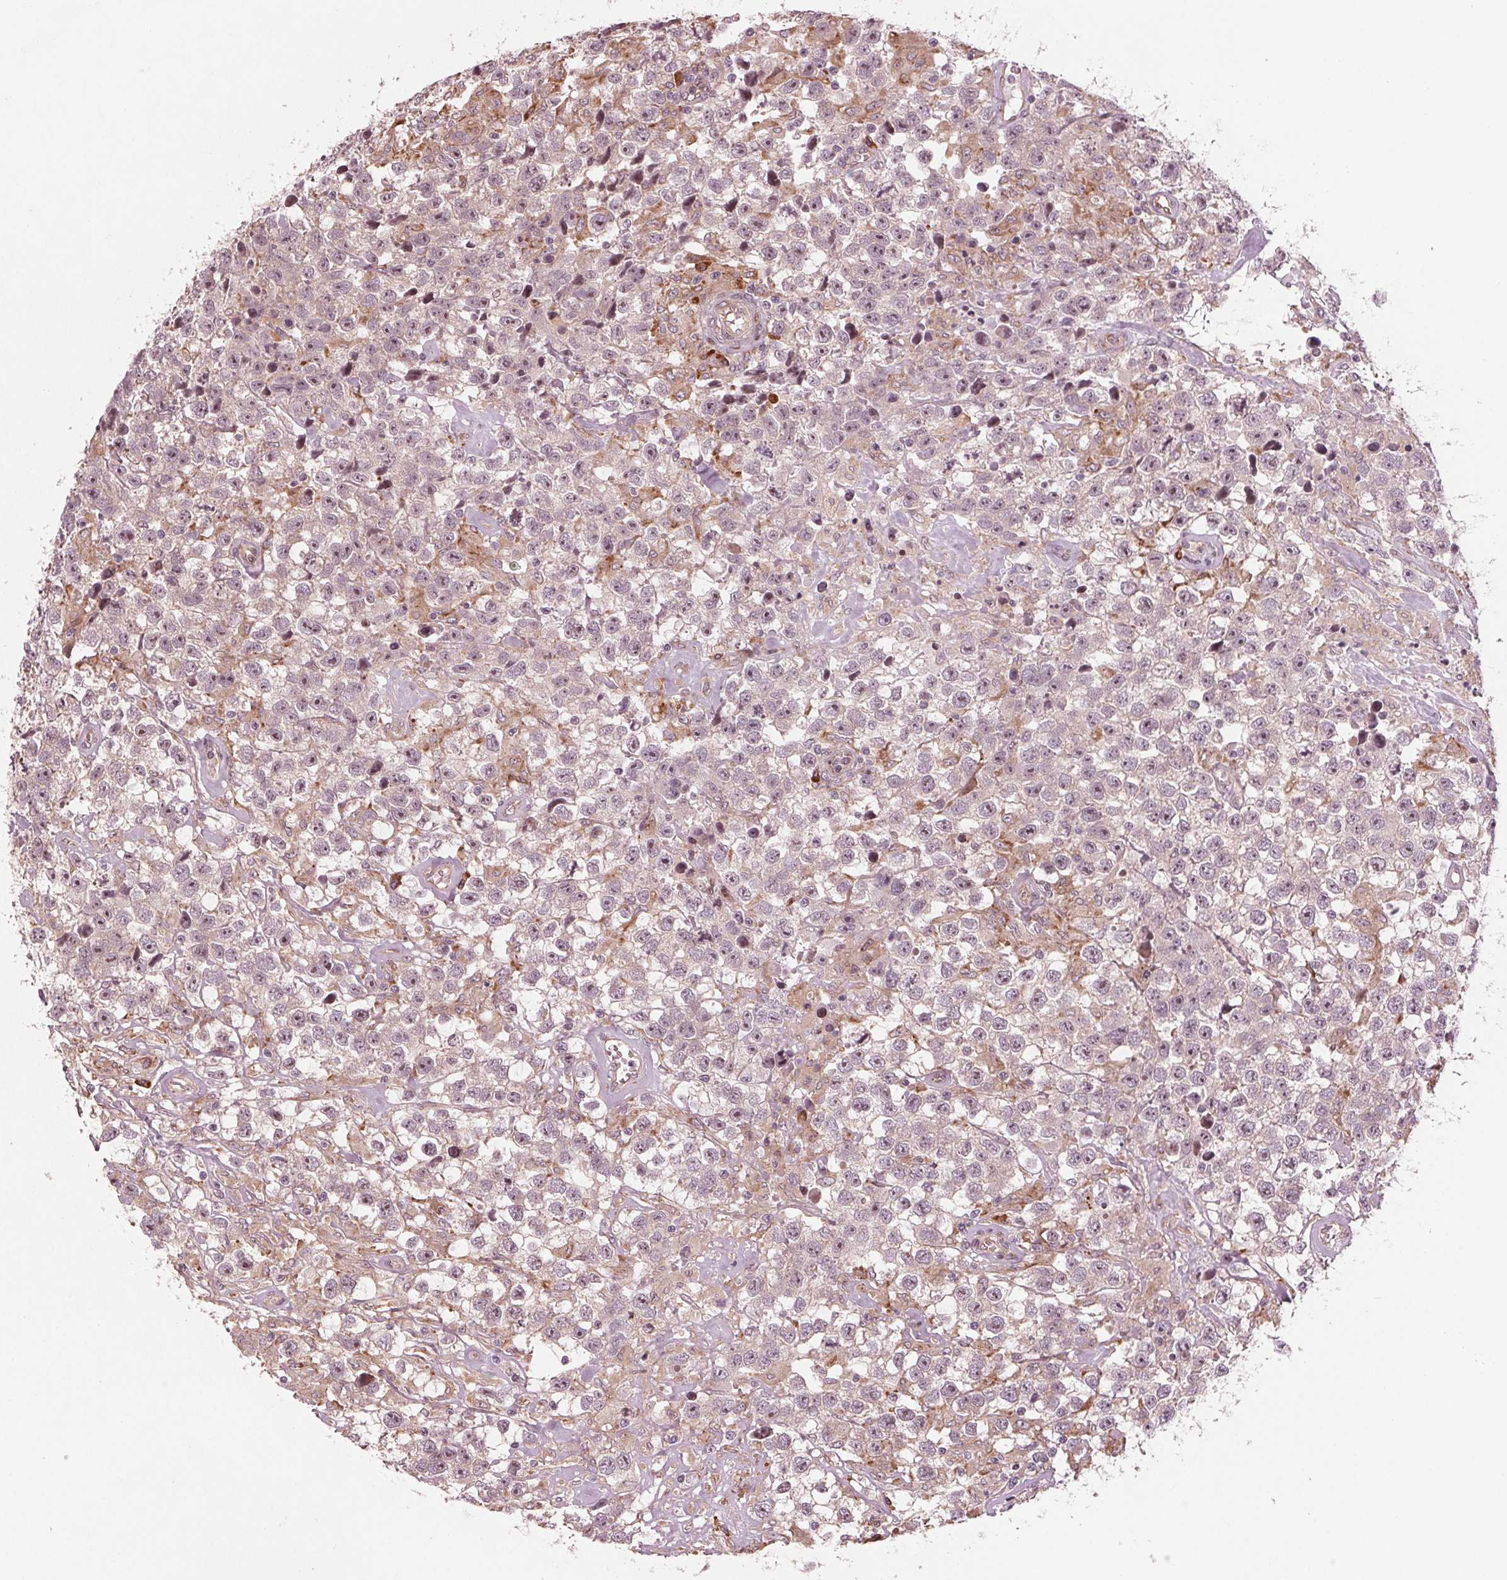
{"staining": {"intensity": "moderate", "quantity": "<25%", "location": "nuclear"}, "tissue": "testis cancer", "cell_type": "Tumor cells", "image_type": "cancer", "snomed": [{"axis": "morphology", "description": "Seminoma, NOS"}, {"axis": "topography", "description": "Testis"}], "caption": "Immunohistochemical staining of human testis cancer exhibits low levels of moderate nuclear protein positivity in approximately <25% of tumor cells. (Stains: DAB in brown, nuclei in blue, Microscopy: brightfield microscopy at high magnification).", "gene": "CMIP", "patient": {"sex": "male", "age": 43}}